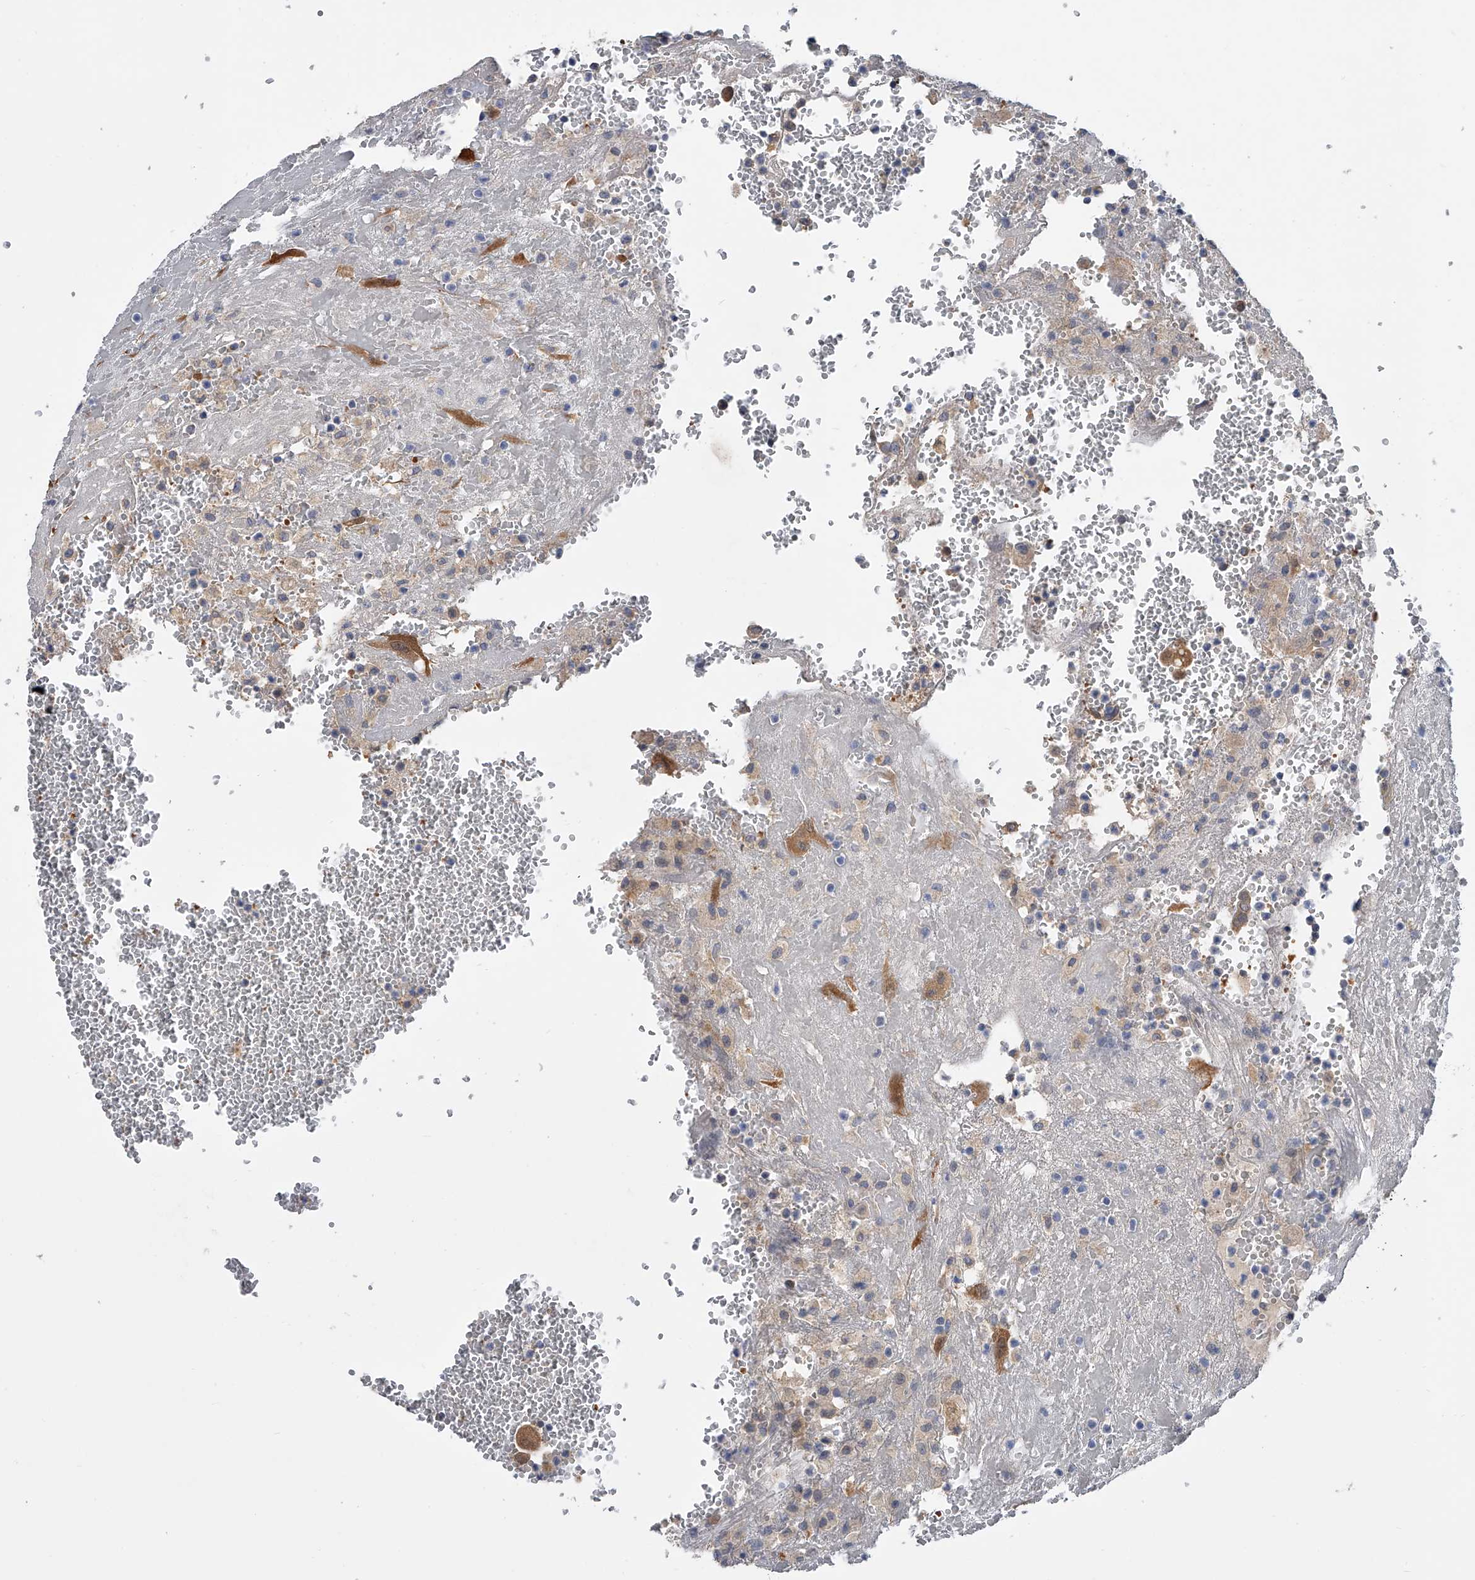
{"staining": {"intensity": "negative", "quantity": "none", "location": "none"}, "tissue": "thyroid cancer", "cell_type": "Tumor cells", "image_type": "cancer", "snomed": [{"axis": "morphology", "description": "Papillary adenocarcinoma, NOS"}, {"axis": "topography", "description": "Thyroid gland"}], "caption": "Immunohistochemistry of human thyroid cancer exhibits no positivity in tumor cells. (DAB (3,3'-diaminobenzidine) immunohistochemistry, high magnification).", "gene": "PGM3", "patient": {"sex": "male", "age": 77}}